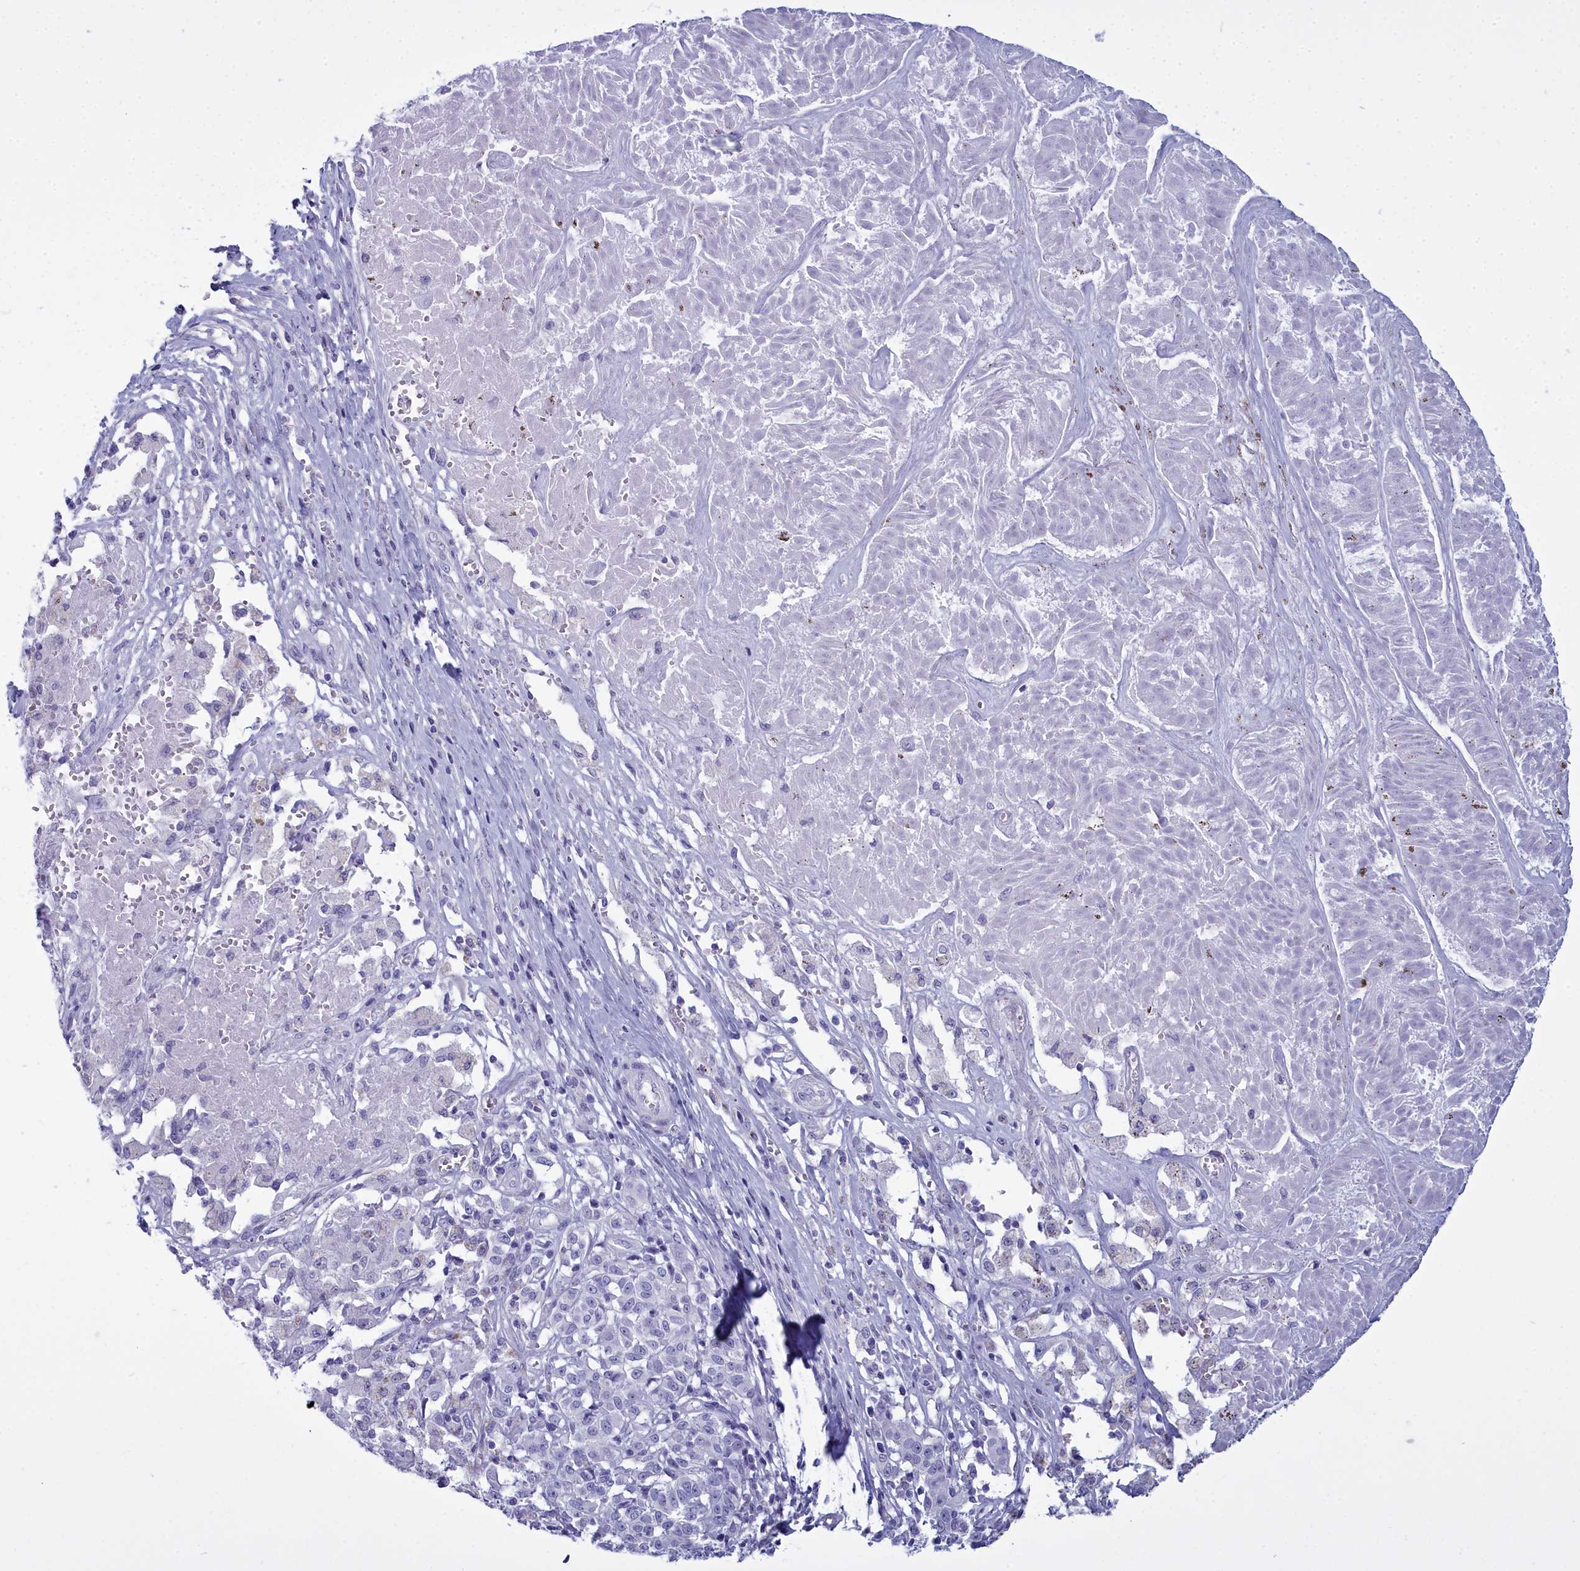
{"staining": {"intensity": "negative", "quantity": "none", "location": "none"}, "tissue": "melanoma", "cell_type": "Tumor cells", "image_type": "cancer", "snomed": [{"axis": "morphology", "description": "Malignant melanoma, NOS"}, {"axis": "topography", "description": "Skin"}], "caption": "Human melanoma stained for a protein using IHC shows no expression in tumor cells.", "gene": "MAP6", "patient": {"sex": "female", "age": 72}}